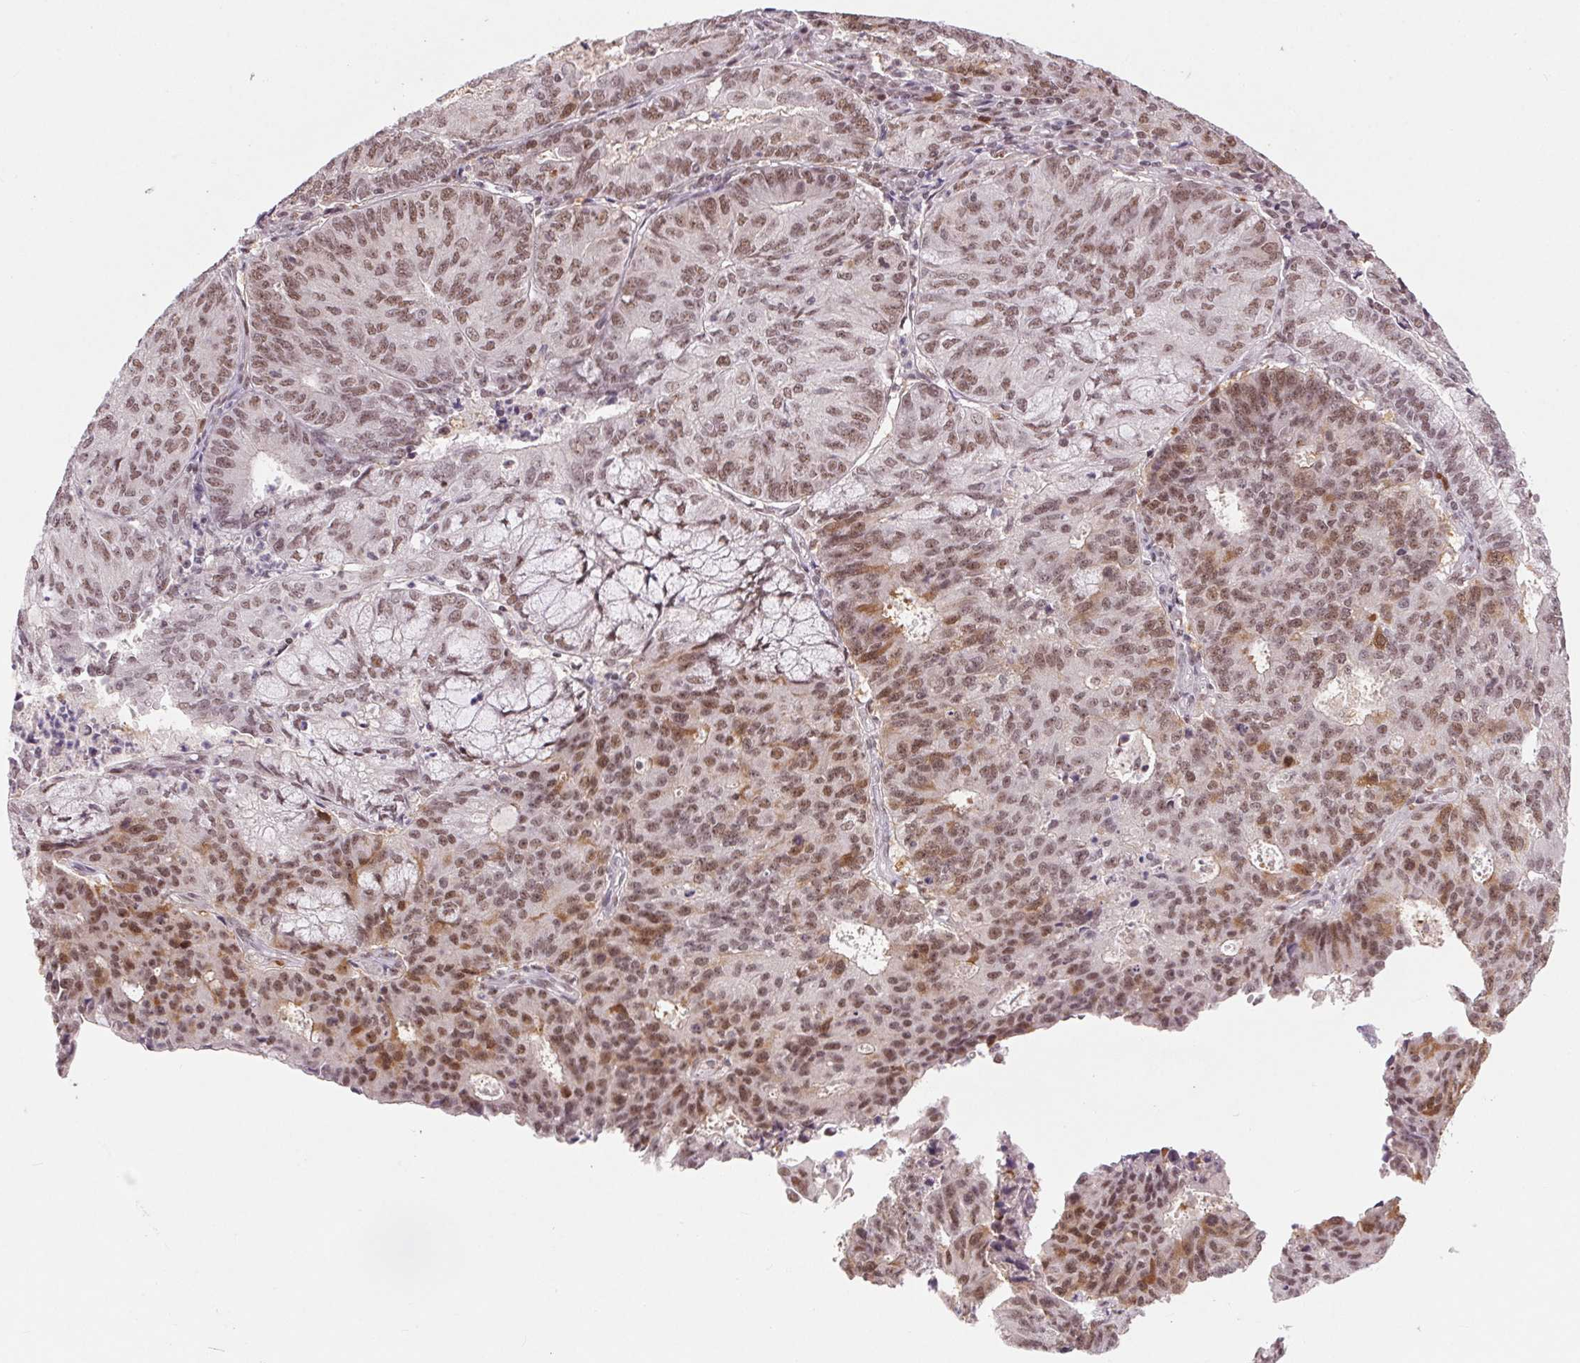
{"staining": {"intensity": "moderate", "quantity": ">75%", "location": "cytoplasmic/membranous,nuclear"}, "tissue": "endometrial cancer", "cell_type": "Tumor cells", "image_type": "cancer", "snomed": [{"axis": "morphology", "description": "Adenocarcinoma, NOS"}, {"axis": "topography", "description": "Endometrium"}], "caption": "Human adenocarcinoma (endometrial) stained for a protein (brown) displays moderate cytoplasmic/membranous and nuclear positive positivity in about >75% of tumor cells.", "gene": "CD2BP2", "patient": {"sex": "female", "age": 82}}